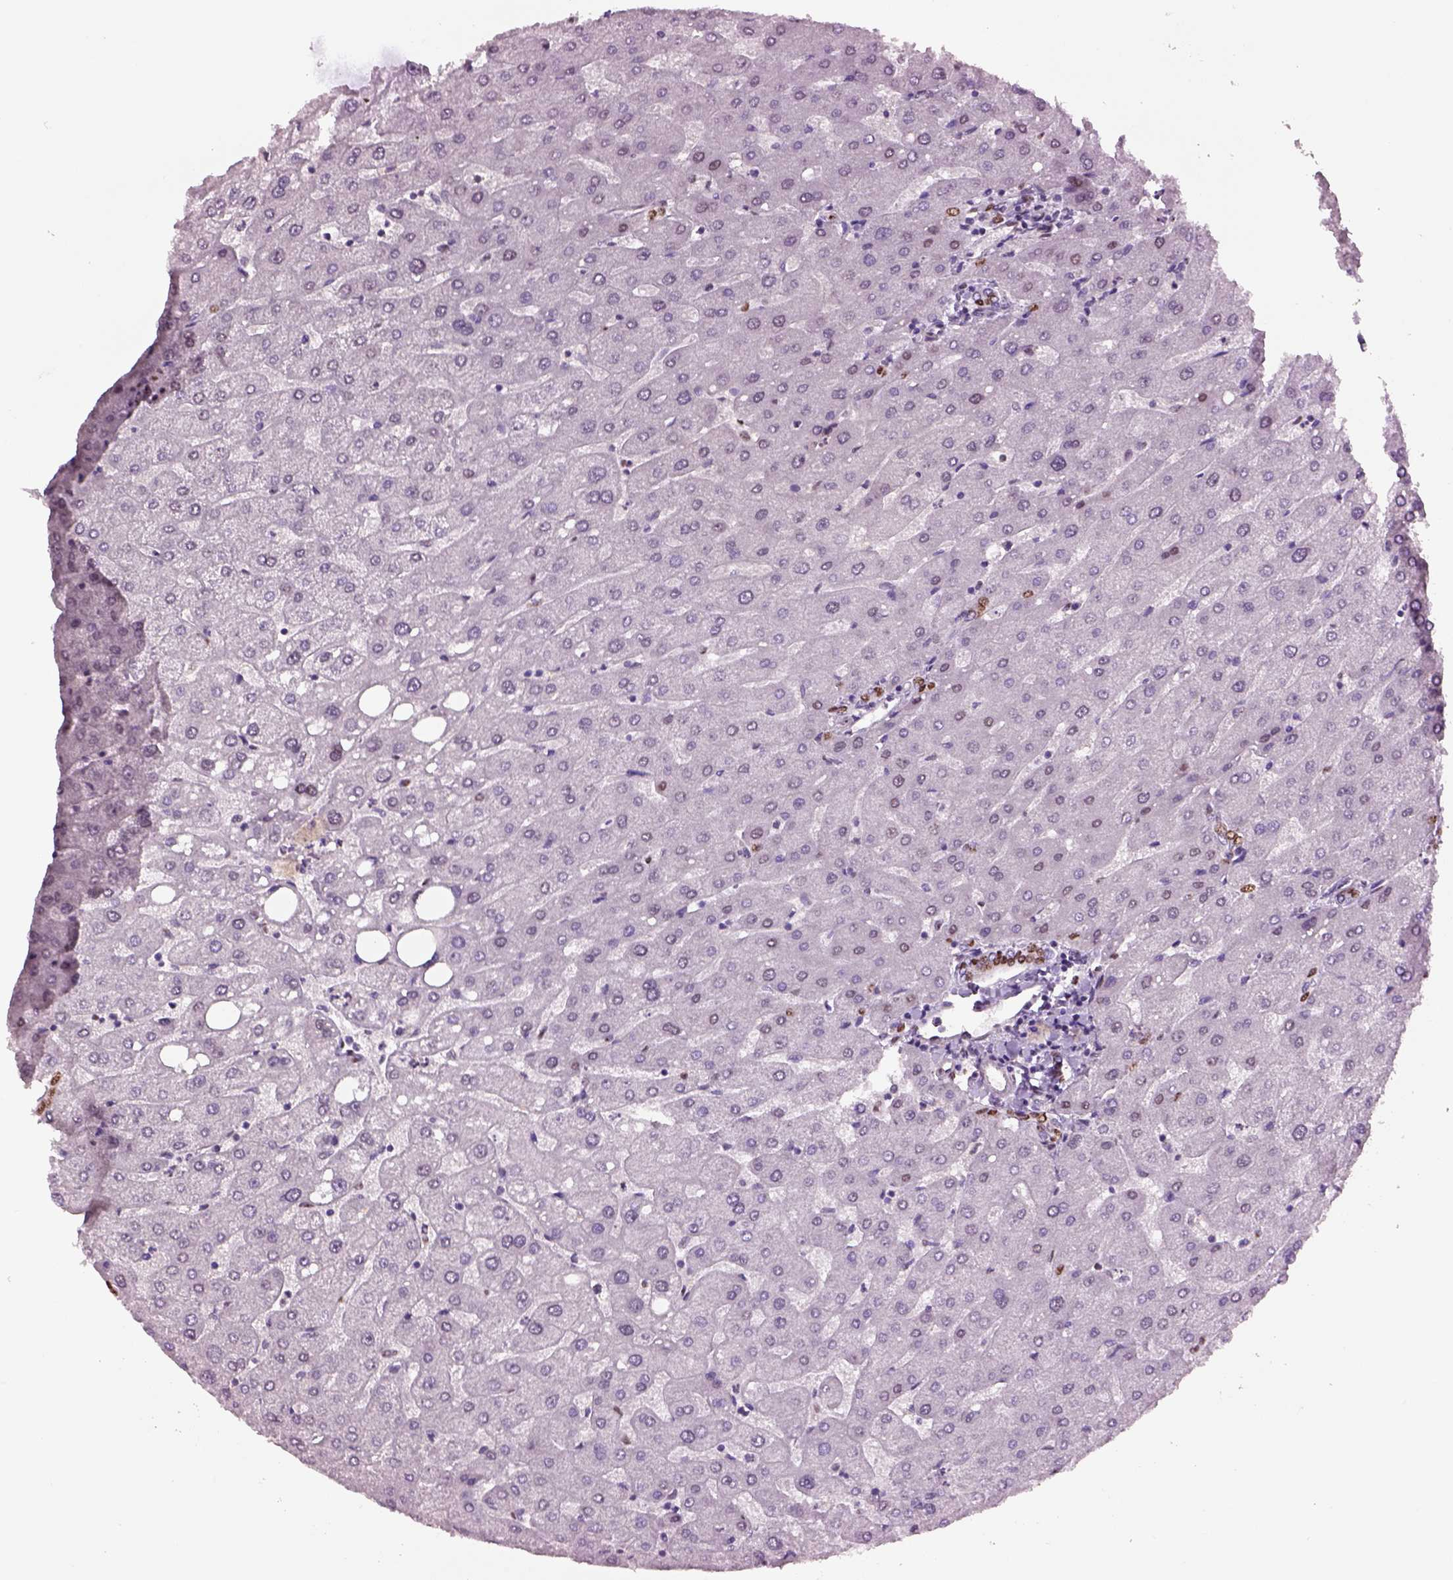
{"staining": {"intensity": "moderate", "quantity": ">75%", "location": "nuclear"}, "tissue": "liver", "cell_type": "Cholangiocytes", "image_type": "normal", "snomed": [{"axis": "morphology", "description": "Normal tissue, NOS"}, {"axis": "topography", "description": "Liver"}], "caption": "Brown immunohistochemical staining in unremarkable human liver displays moderate nuclear positivity in about >75% of cholangiocytes.", "gene": "DDX3X", "patient": {"sex": "male", "age": 67}}